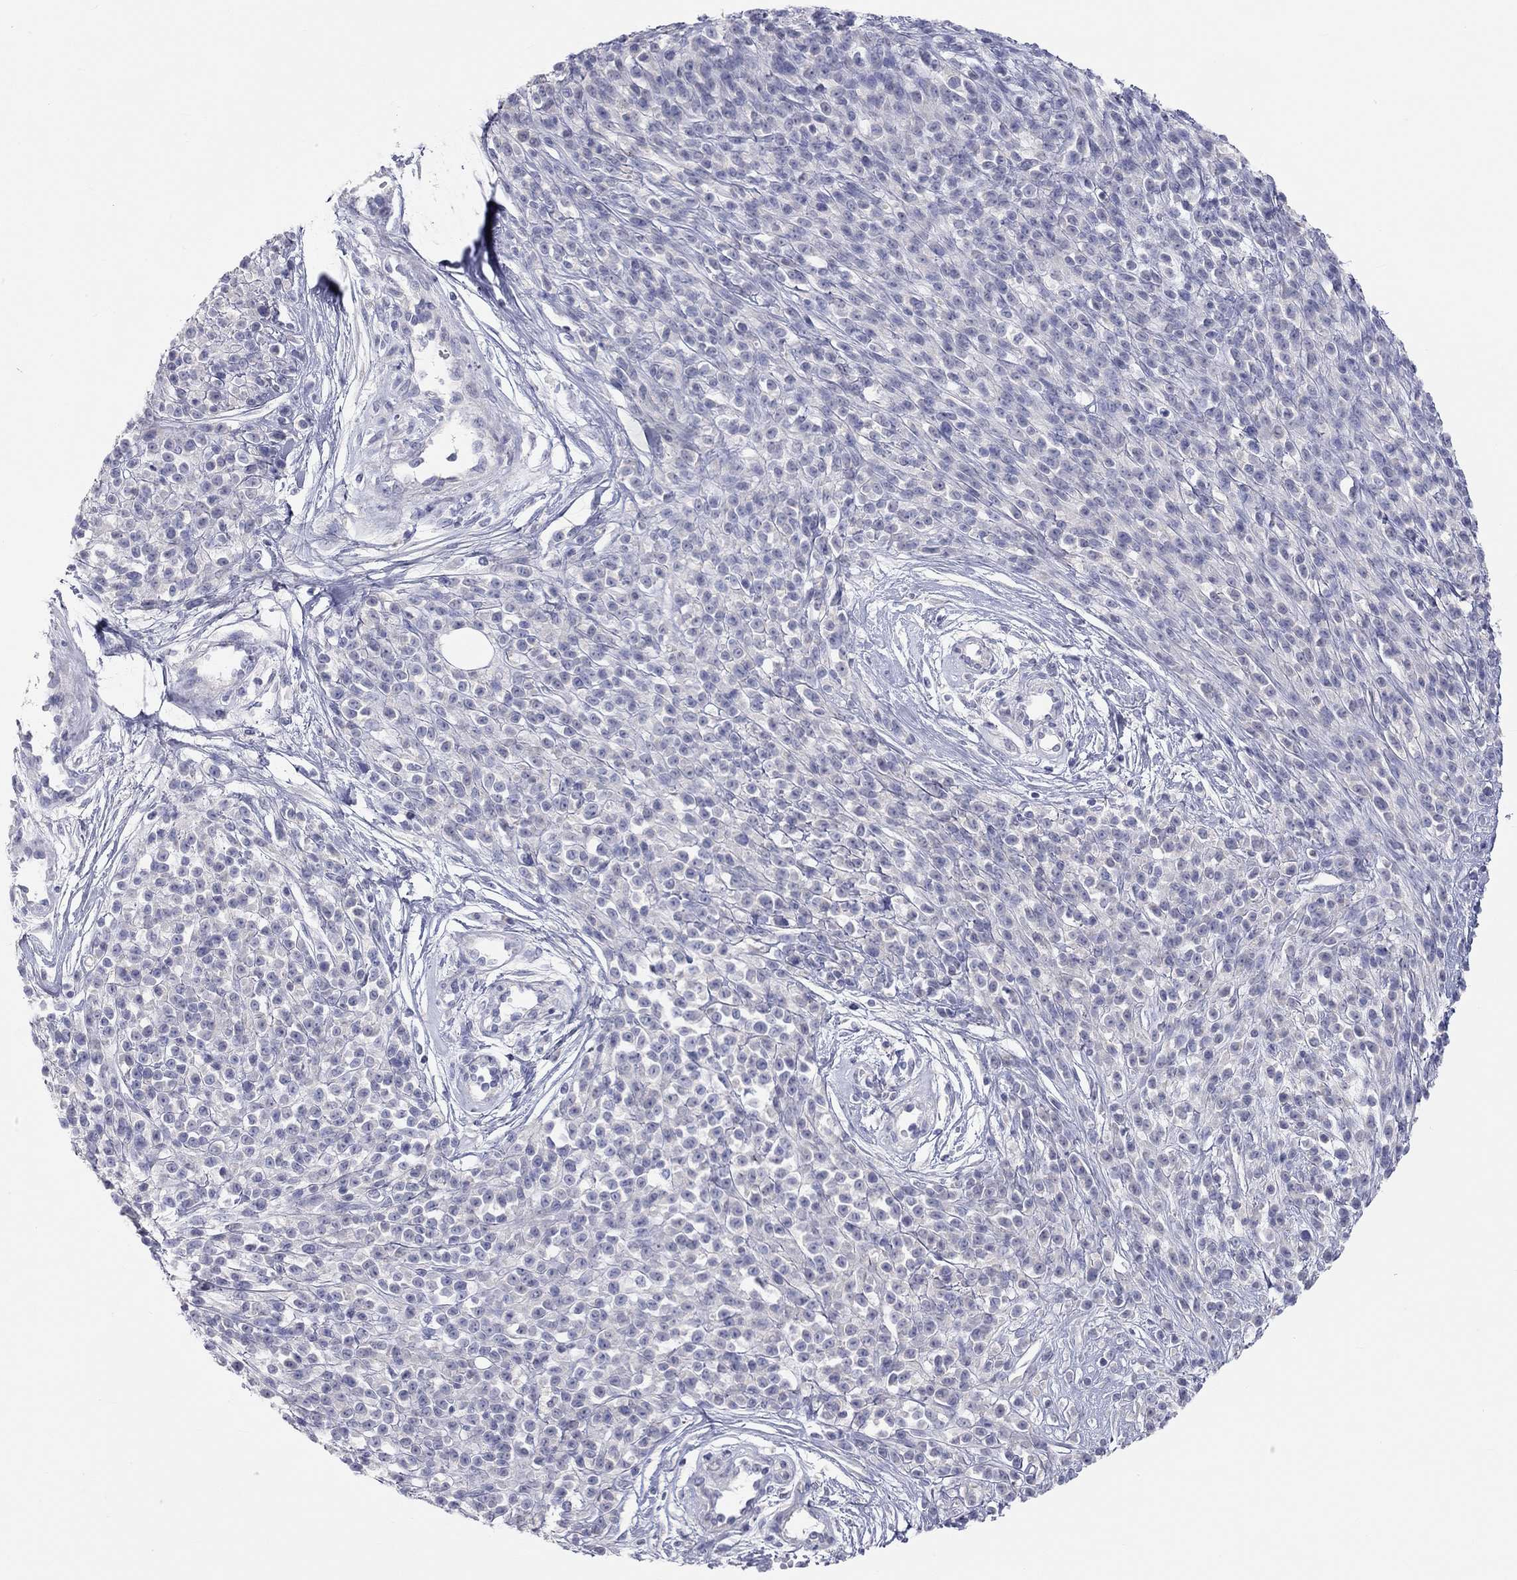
{"staining": {"intensity": "negative", "quantity": "none", "location": "none"}, "tissue": "melanoma", "cell_type": "Tumor cells", "image_type": "cancer", "snomed": [{"axis": "morphology", "description": "Malignant melanoma, NOS"}, {"axis": "topography", "description": "Skin"}, {"axis": "topography", "description": "Skin of trunk"}], "caption": "Immunohistochemical staining of melanoma reveals no significant expression in tumor cells. (DAB (3,3'-diaminobenzidine) immunohistochemistry (IHC), high magnification).", "gene": "ST7L", "patient": {"sex": "male", "age": 74}}